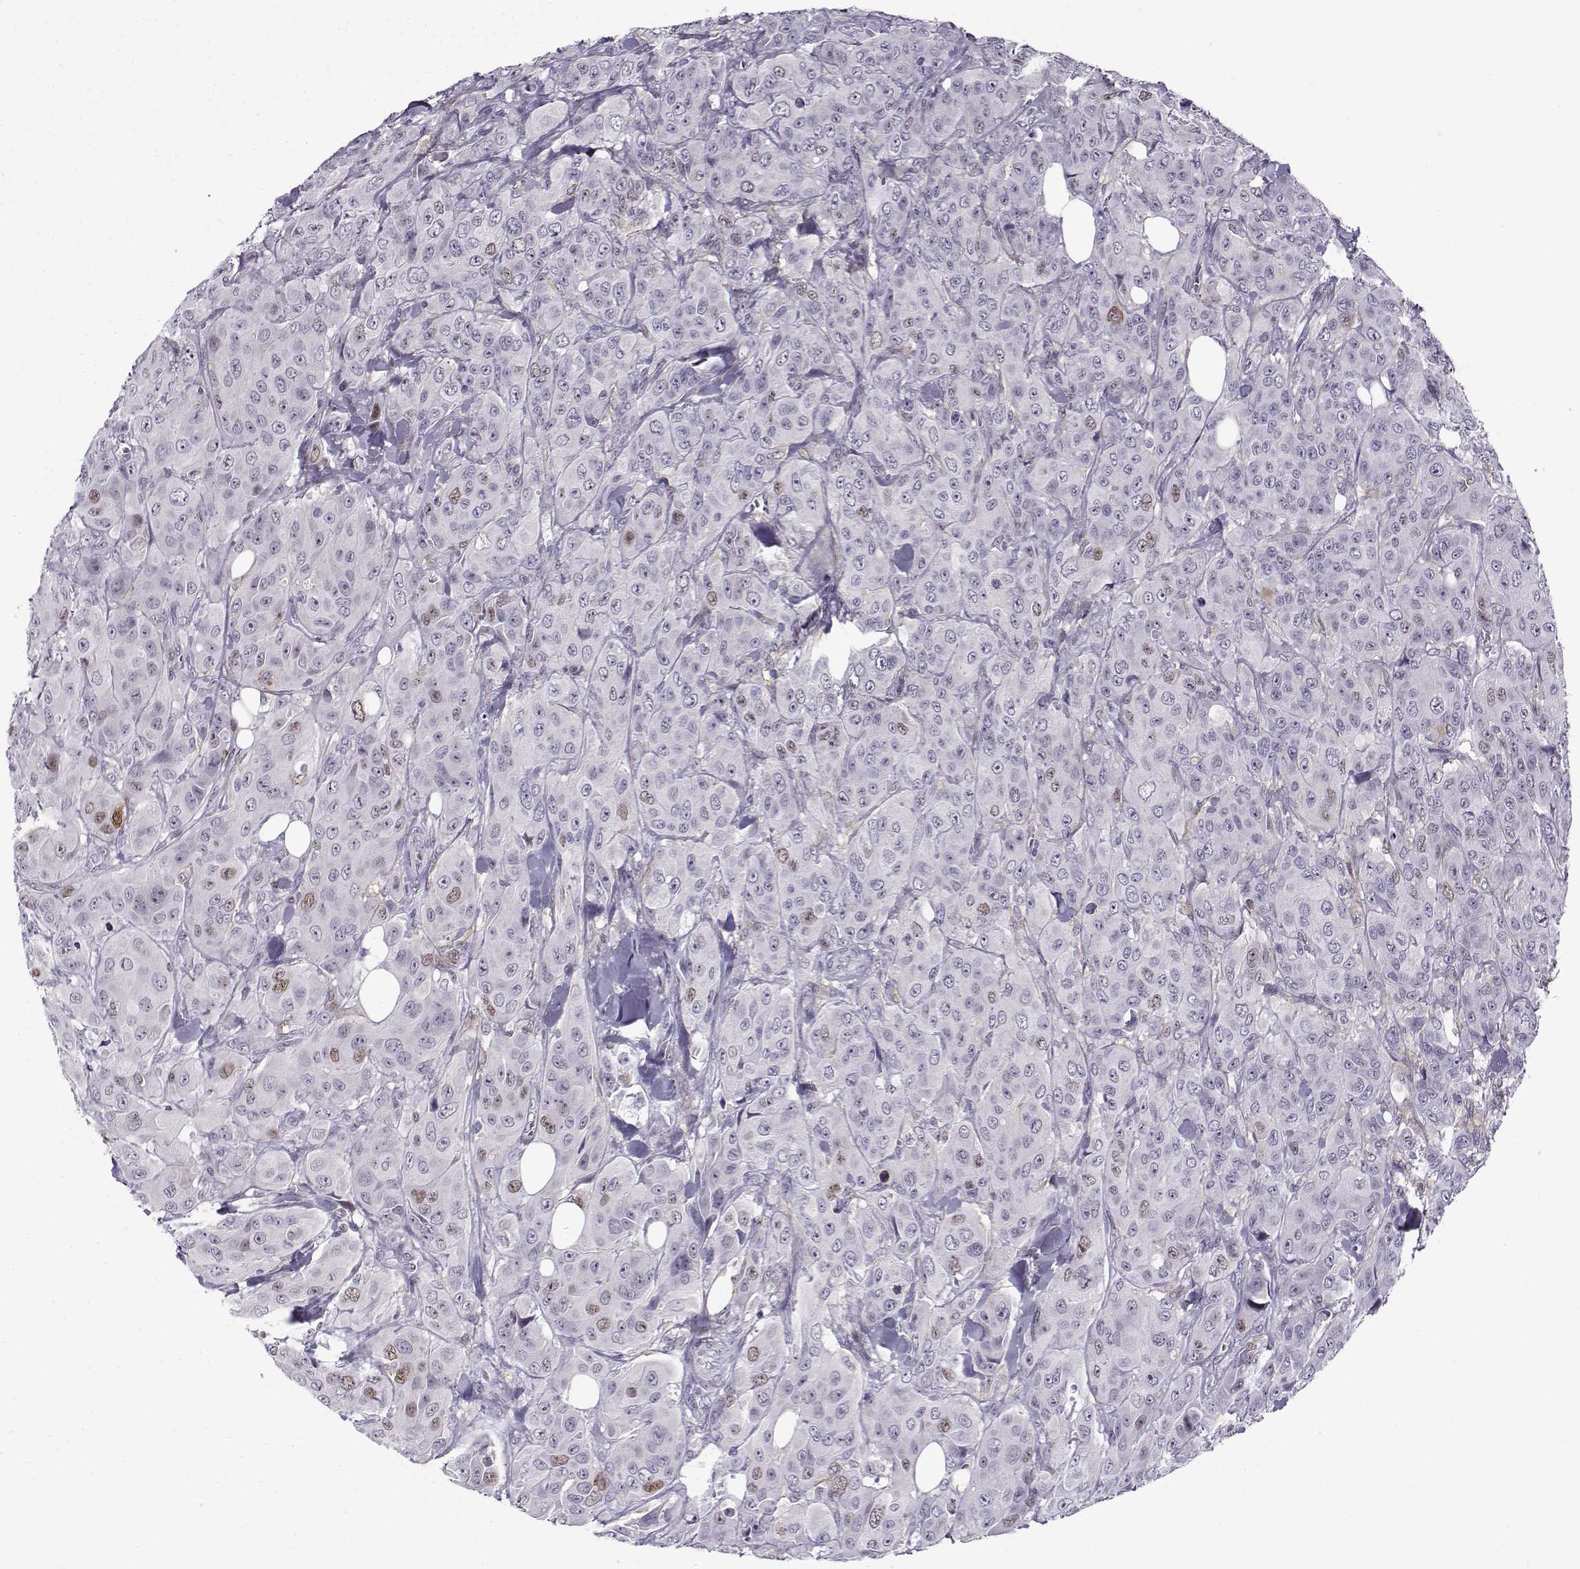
{"staining": {"intensity": "negative", "quantity": "none", "location": "none"}, "tissue": "breast cancer", "cell_type": "Tumor cells", "image_type": "cancer", "snomed": [{"axis": "morphology", "description": "Duct carcinoma"}, {"axis": "topography", "description": "Breast"}], "caption": "Breast cancer (invasive ductal carcinoma) stained for a protein using IHC demonstrates no positivity tumor cells.", "gene": "BACH1", "patient": {"sex": "female", "age": 43}}